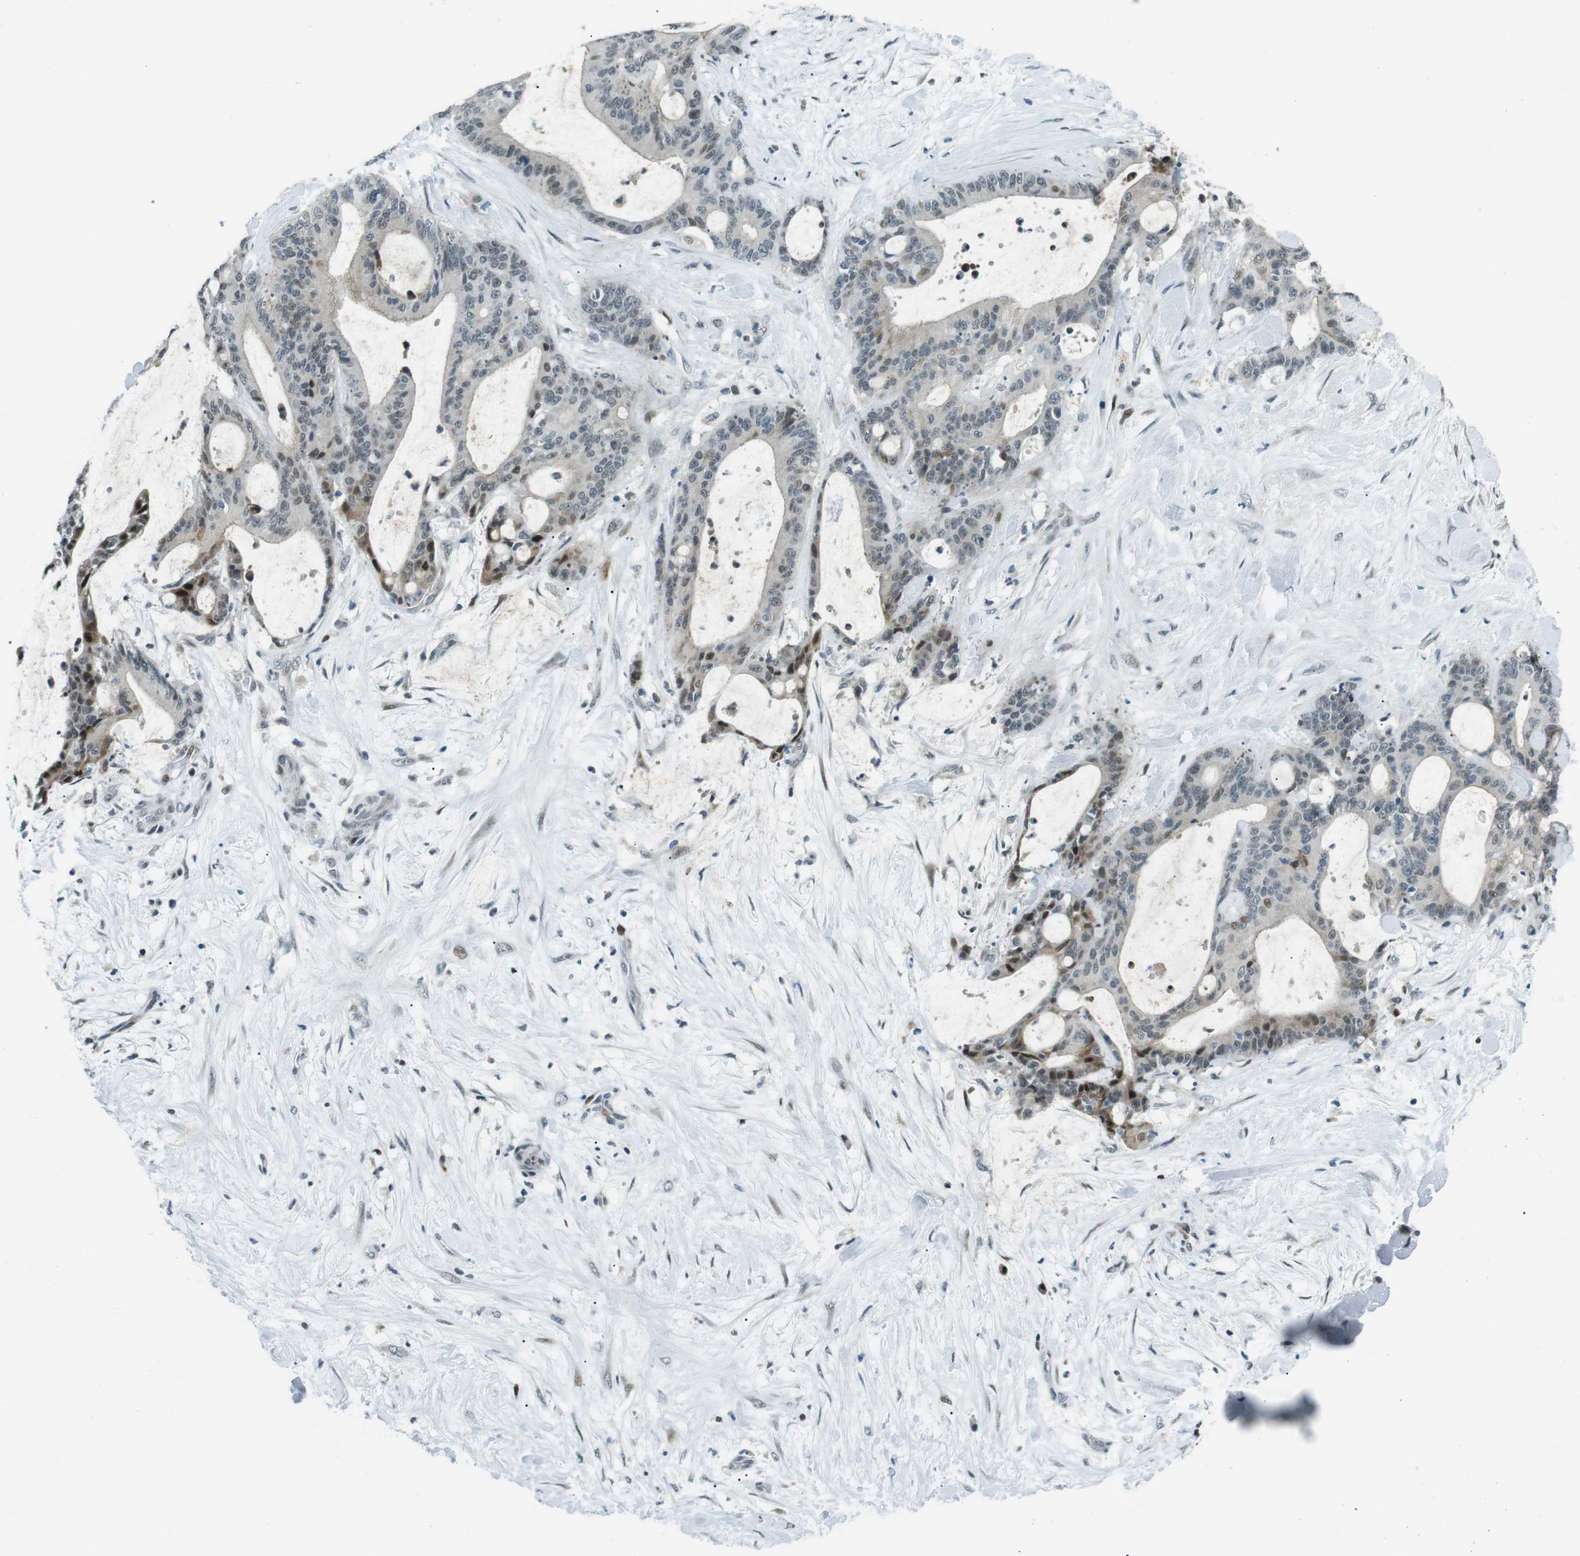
{"staining": {"intensity": "strong", "quantity": "<25%", "location": "cytoplasmic/membranous,nuclear"}, "tissue": "liver cancer", "cell_type": "Tumor cells", "image_type": "cancer", "snomed": [{"axis": "morphology", "description": "Cholangiocarcinoma"}, {"axis": "topography", "description": "Liver"}], "caption": "Liver cancer (cholangiocarcinoma) tissue displays strong cytoplasmic/membranous and nuclear expression in about <25% of tumor cells, visualized by immunohistochemistry. The protein is shown in brown color, while the nuclei are stained blue.", "gene": "PJA1", "patient": {"sex": "female", "age": 73}}